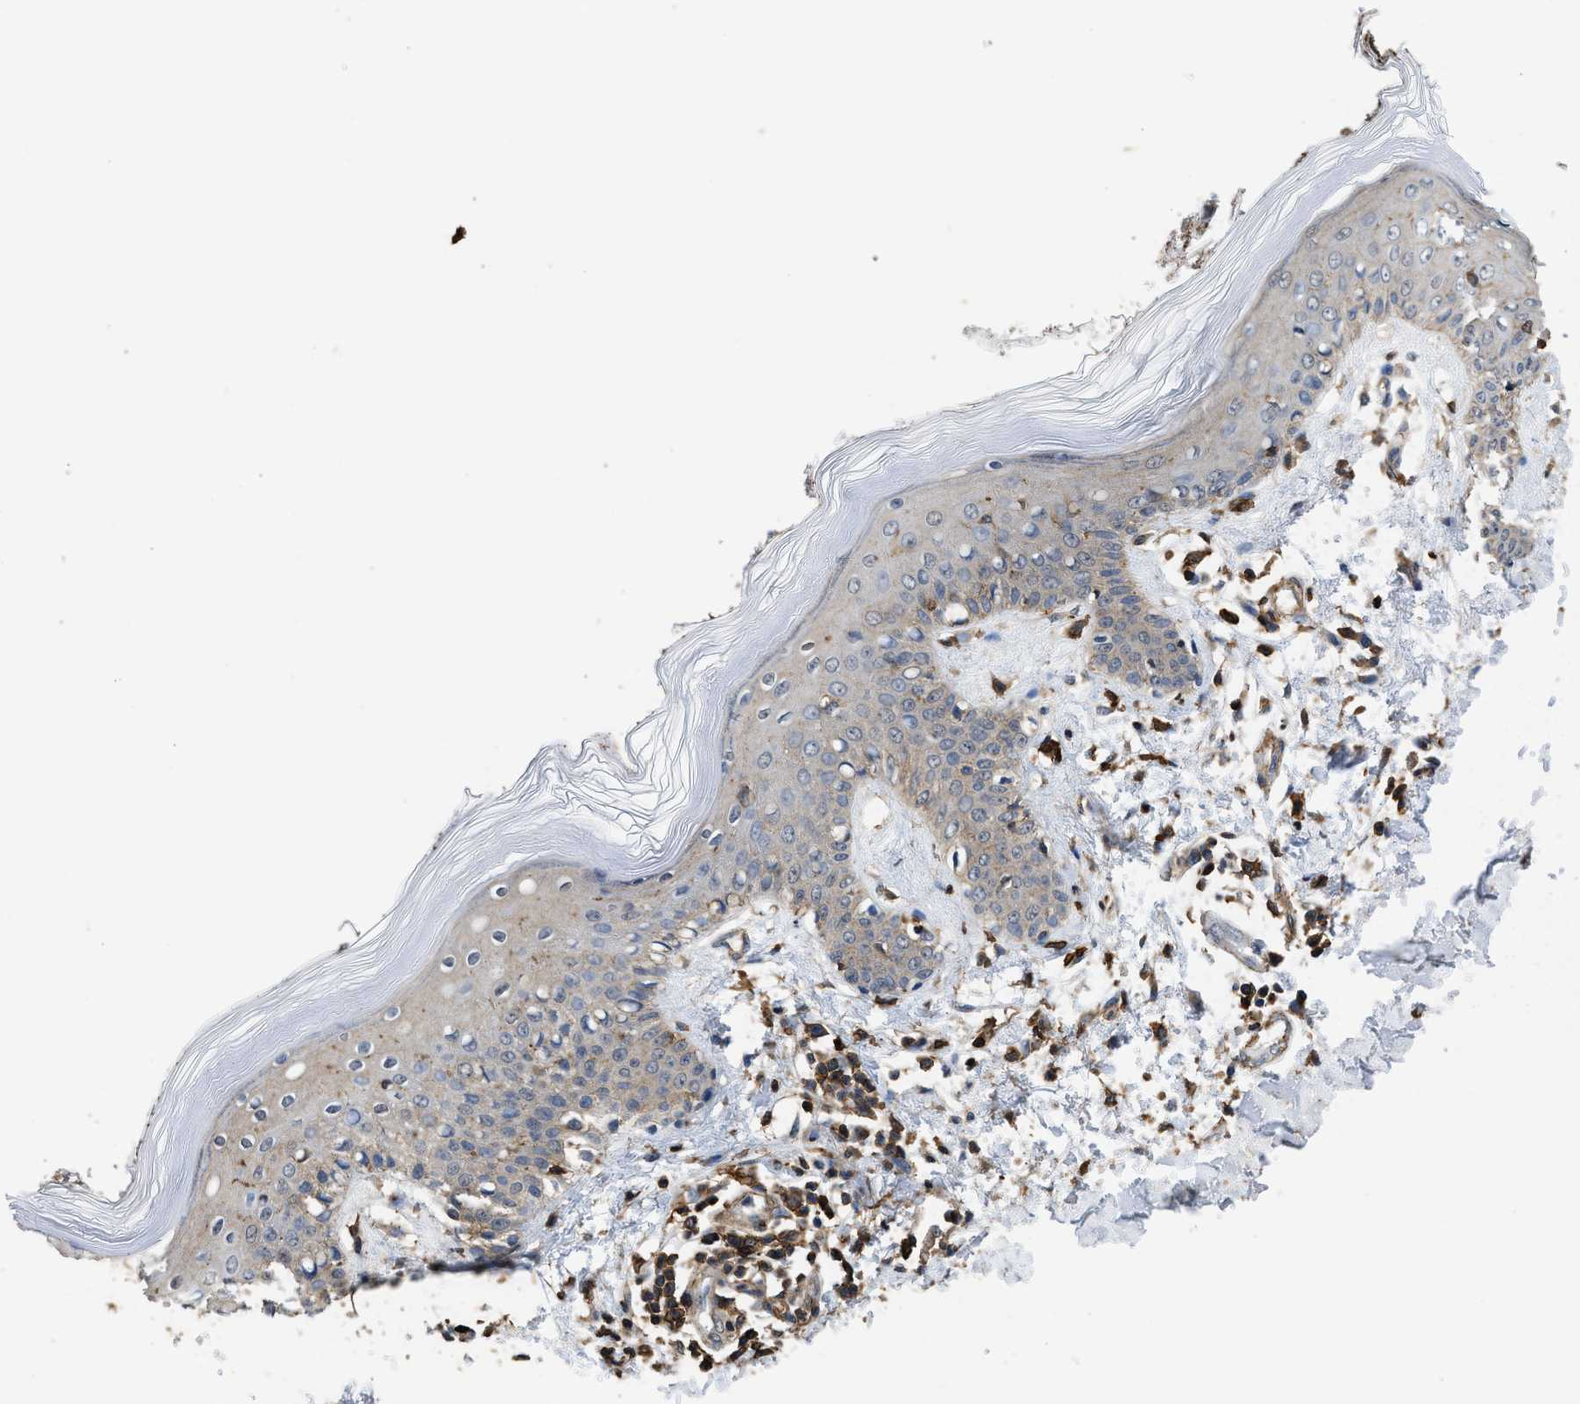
{"staining": {"intensity": "weak", "quantity": "25%-75%", "location": "cytoplasmic/membranous"}, "tissue": "skin", "cell_type": "Fibroblasts", "image_type": "normal", "snomed": [{"axis": "morphology", "description": "Normal tissue, NOS"}, {"axis": "topography", "description": "Skin"}], "caption": "Immunohistochemistry (DAB) staining of unremarkable human skin shows weak cytoplasmic/membranous protein positivity in approximately 25%-75% of fibroblasts.", "gene": "LINGO2", "patient": {"sex": "male", "age": 53}}